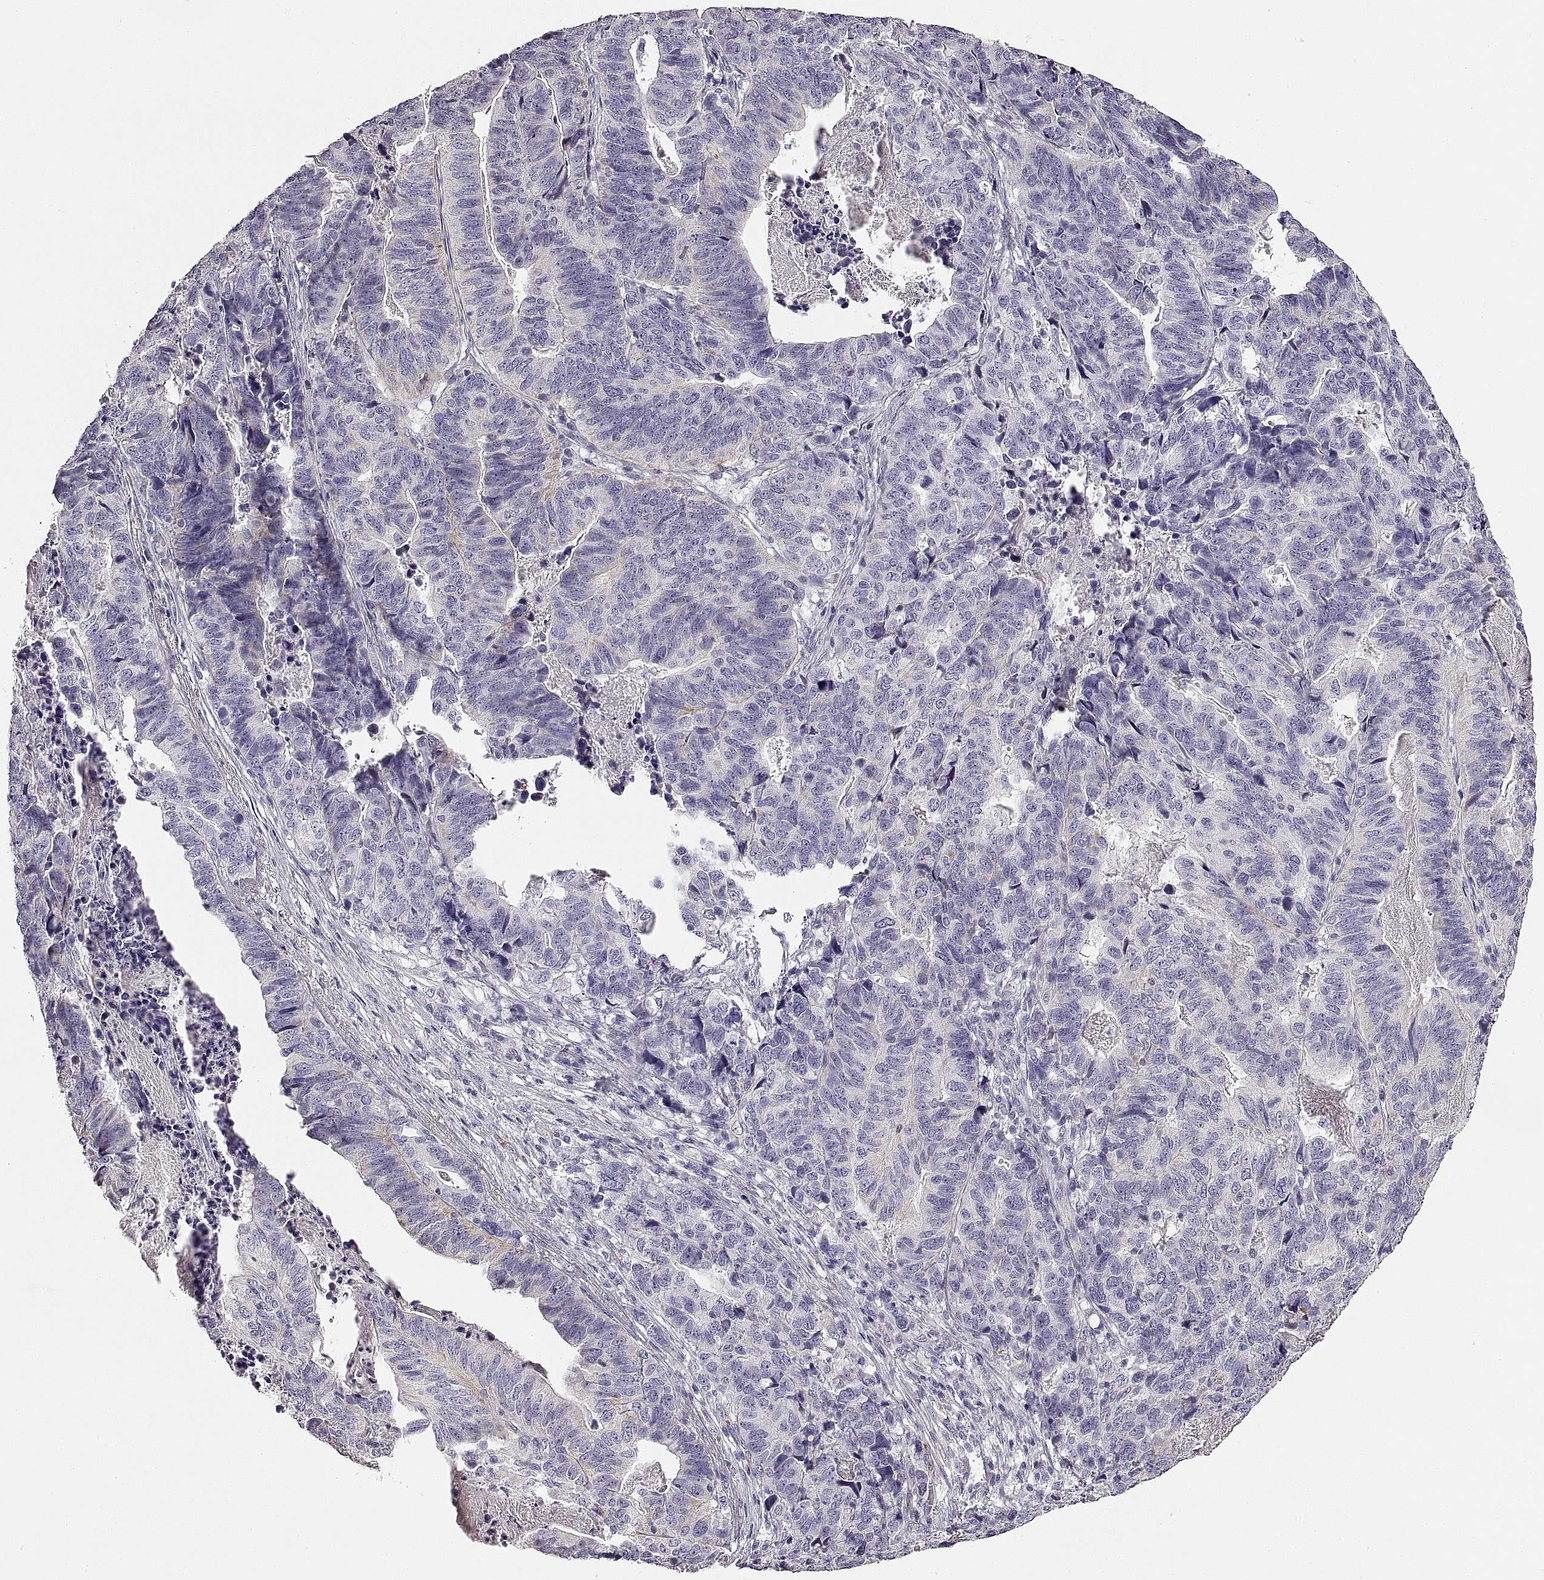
{"staining": {"intensity": "negative", "quantity": "none", "location": "none"}, "tissue": "stomach cancer", "cell_type": "Tumor cells", "image_type": "cancer", "snomed": [{"axis": "morphology", "description": "Adenocarcinoma, NOS"}, {"axis": "topography", "description": "Stomach, upper"}], "caption": "A photomicrograph of human stomach cancer is negative for staining in tumor cells. (DAB immunohistochemistry (IHC) with hematoxylin counter stain).", "gene": "RDH13", "patient": {"sex": "female", "age": 67}}